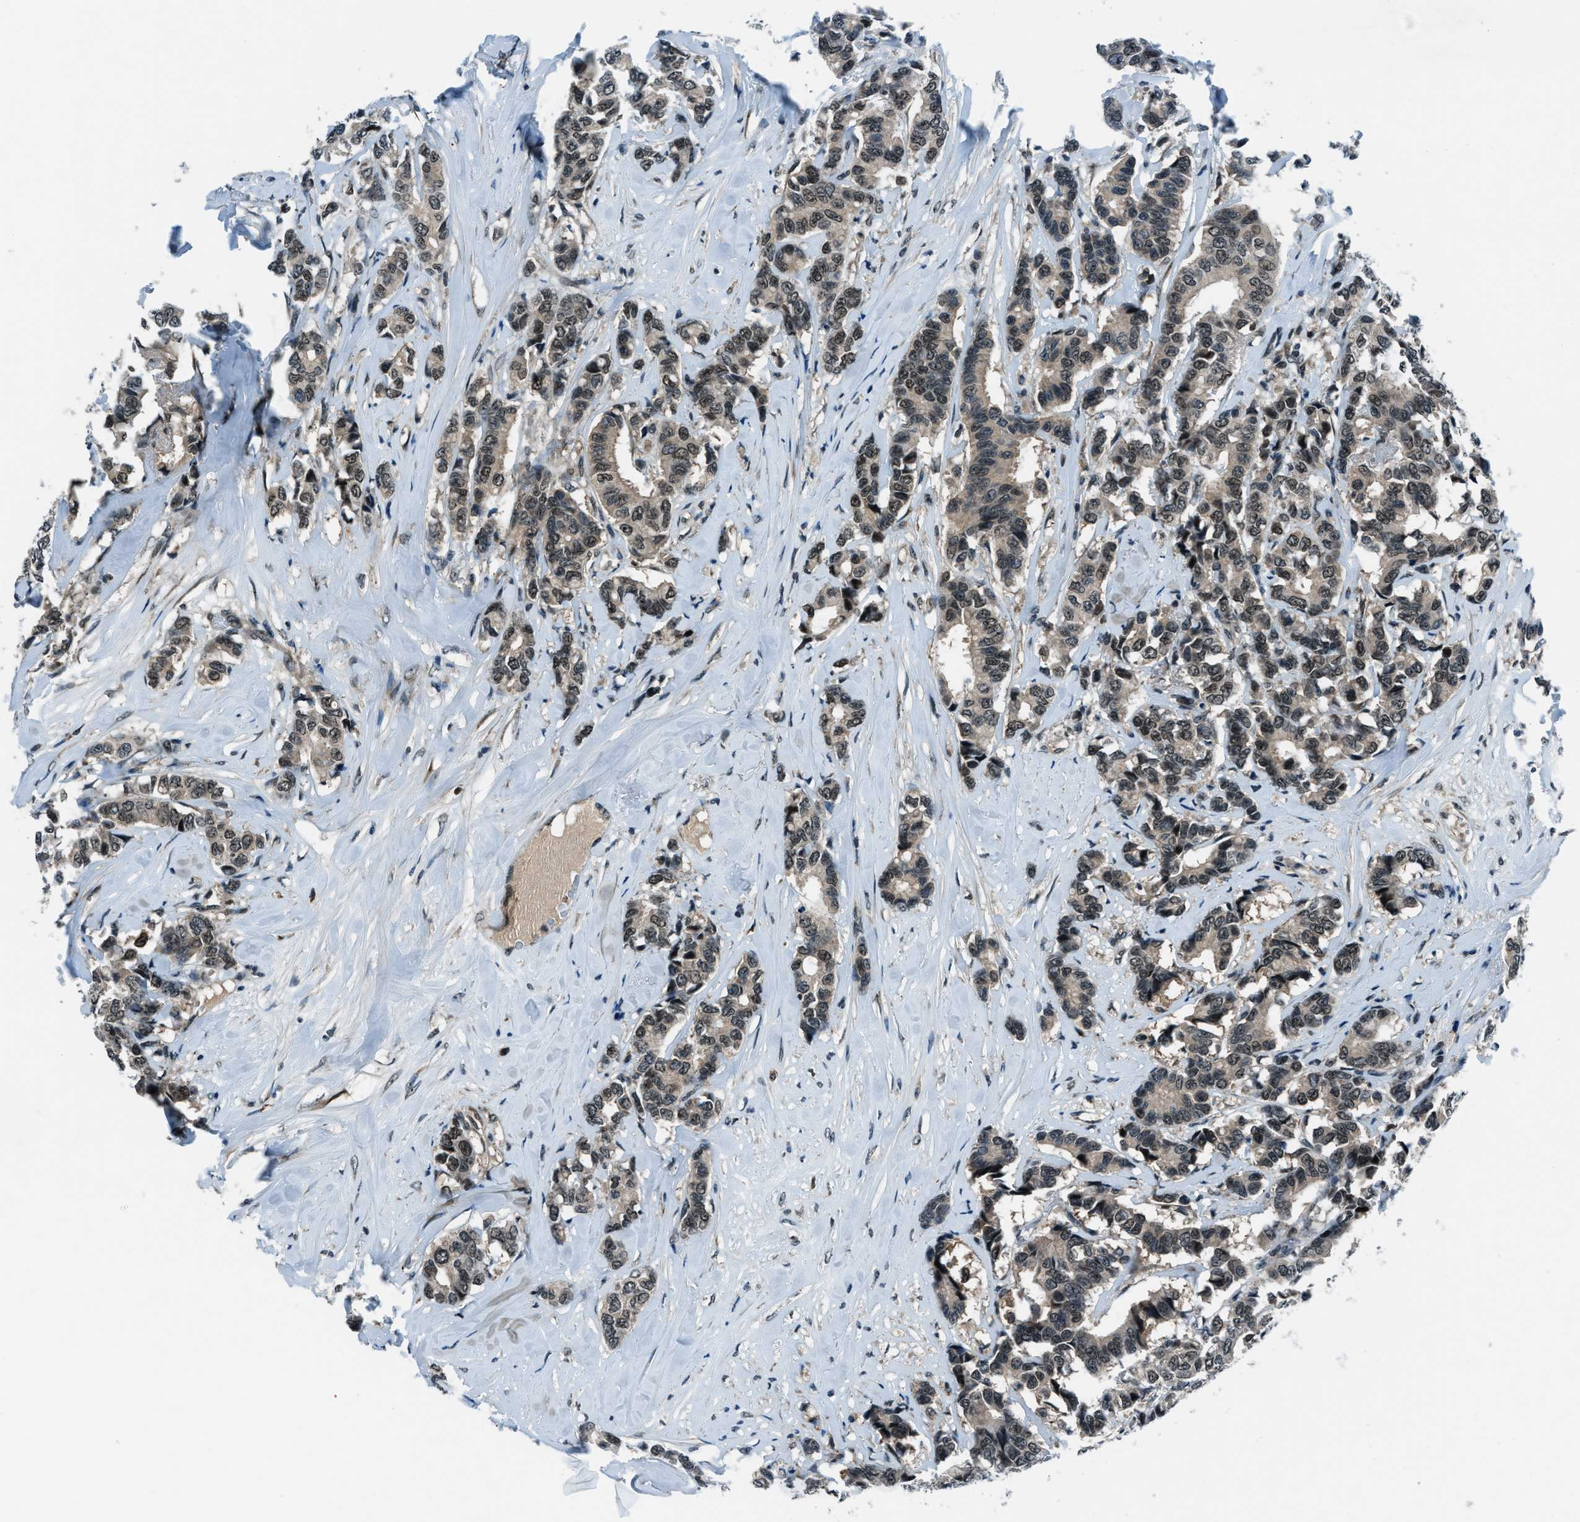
{"staining": {"intensity": "moderate", "quantity": ">75%", "location": "cytoplasmic/membranous,nuclear"}, "tissue": "breast cancer", "cell_type": "Tumor cells", "image_type": "cancer", "snomed": [{"axis": "morphology", "description": "Duct carcinoma"}, {"axis": "topography", "description": "Breast"}], "caption": "Breast cancer tissue exhibits moderate cytoplasmic/membranous and nuclear staining in about >75% of tumor cells, visualized by immunohistochemistry. Using DAB (3,3'-diaminobenzidine) (brown) and hematoxylin (blue) stains, captured at high magnification using brightfield microscopy.", "gene": "ACTL9", "patient": {"sex": "female", "age": 87}}